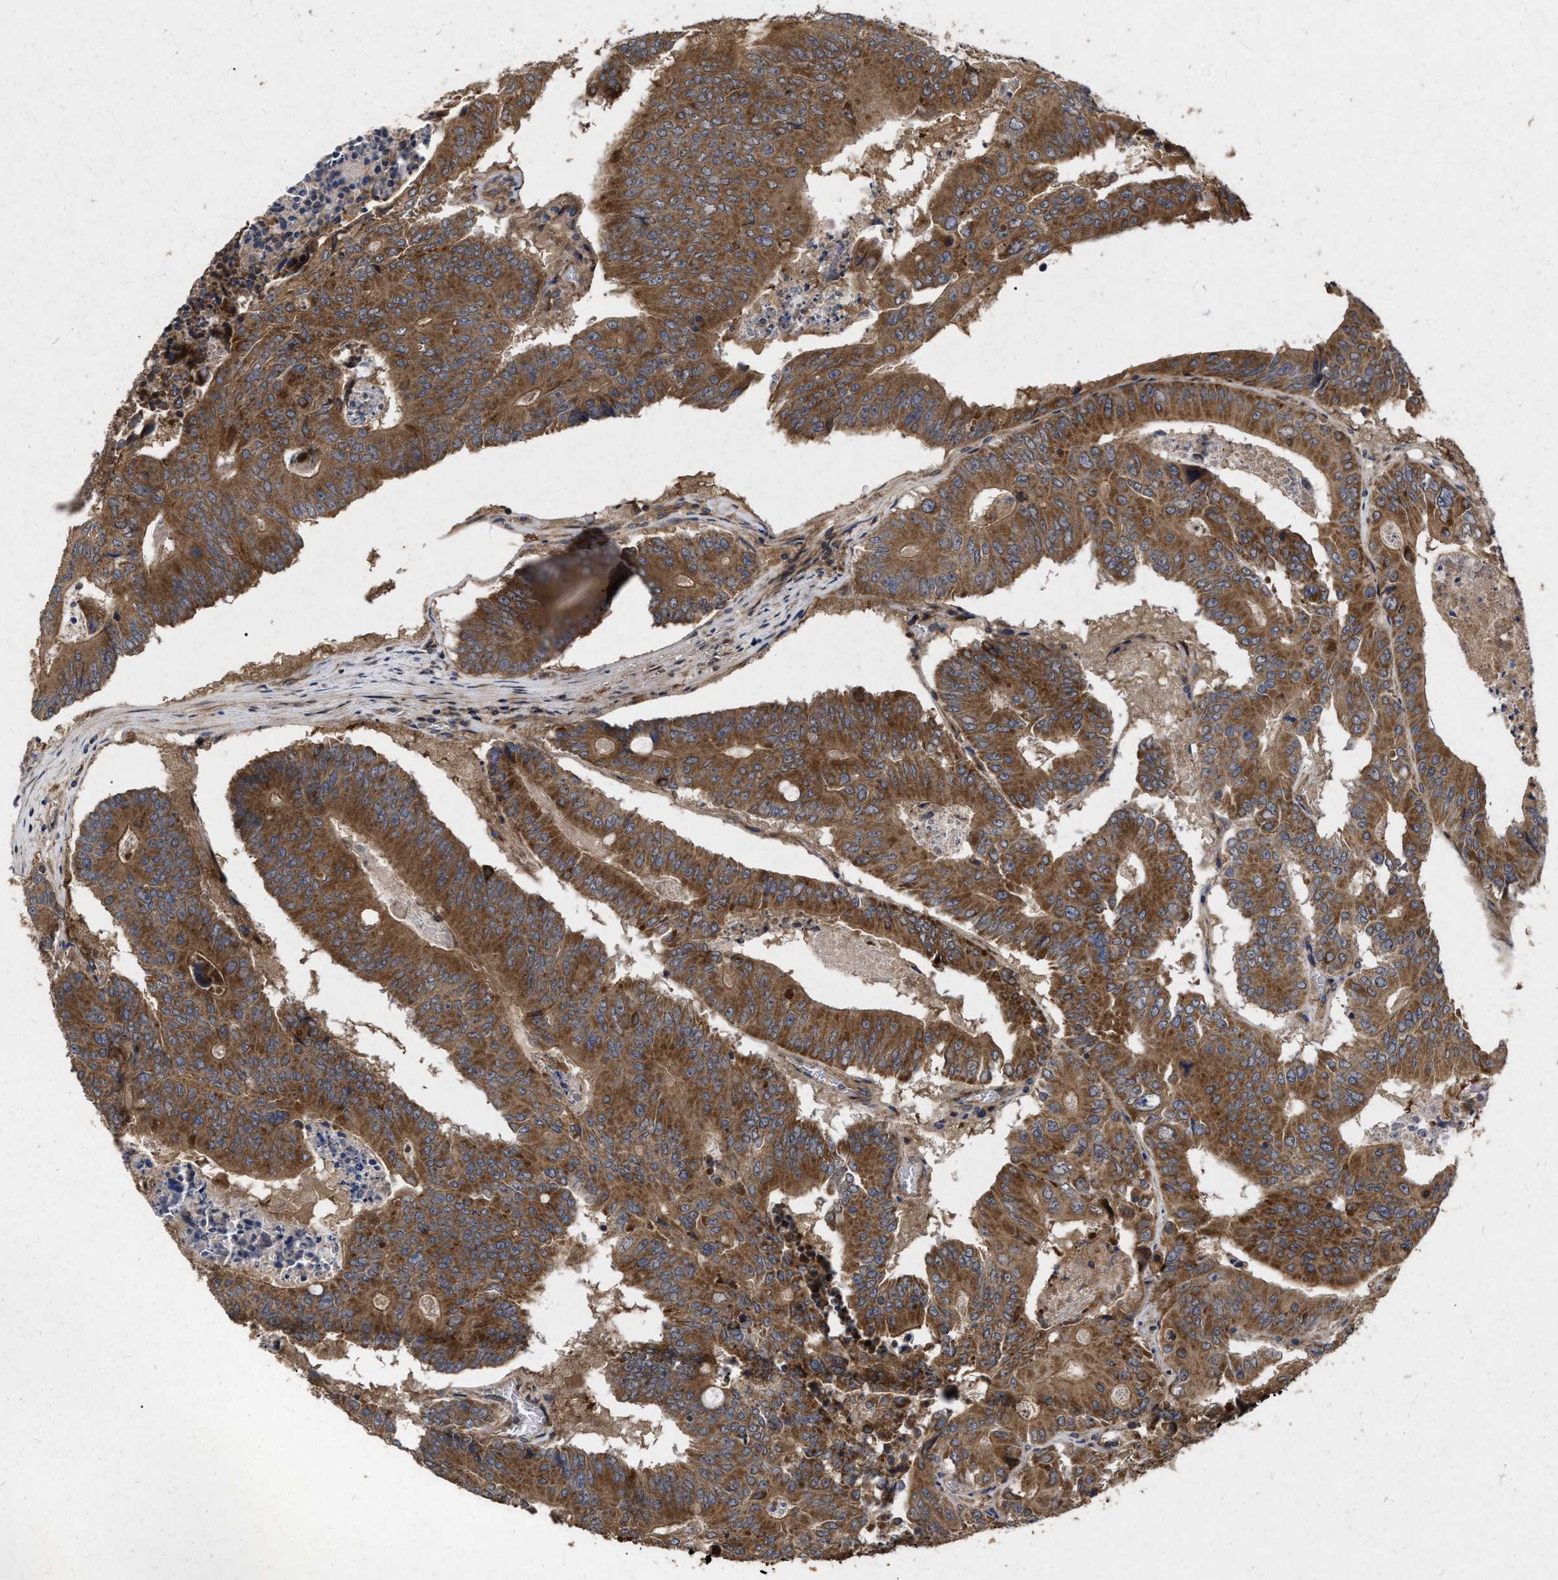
{"staining": {"intensity": "moderate", "quantity": ">75%", "location": "cytoplasmic/membranous"}, "tissue": "colorectal cancer", "cell_type": "Tumor cells", "image_type": "cancer", "snomed": [{"axis": "morphology", "description": "Adenocarcinoma, NOS"}, {"axis": "topography", "description": "Colon"}], "caption": "Tumor cells reveal medium levels of moderate cytoplasmic/membranous positivity in about >75% of cells in colorectal cancer.", "gene": "CDKN2C", "patient": {"sex": "male", "age": 87}}